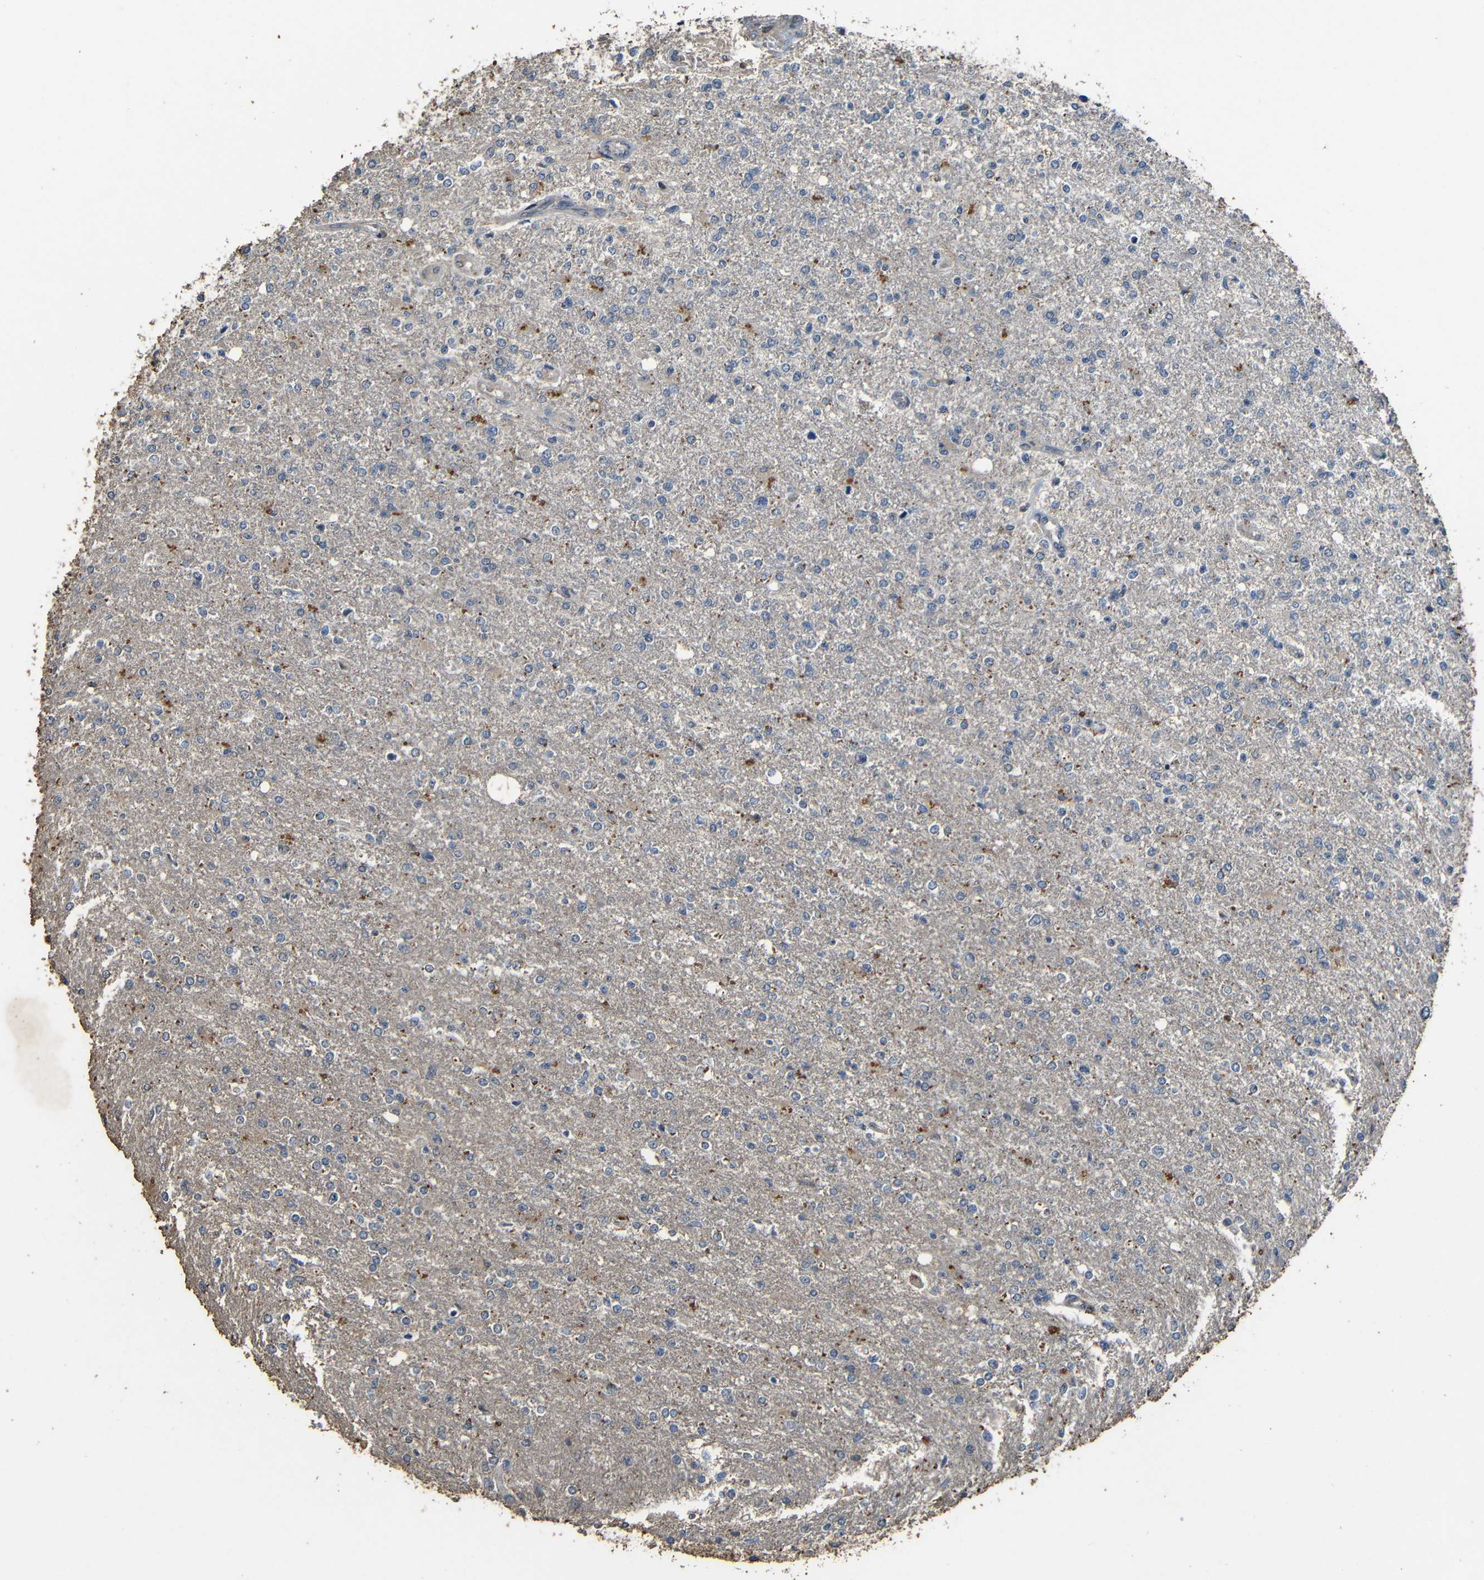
{"staining": {"intensity": "negative", "quantity": "none", "location": "none"}, "tissue": "glioma", "cell_type": "Tumor cells", "image_type": "cancer", "snomed": [{"axis": "morphology", "description": "Glioma, malignant, High grade"}, {"axis": "topography", "description": "Cerebral cortex"}], "caption": "This is an immunohistochemistry (IHC) photomicrograph of human malignant glioma (high-grade). There is no positivity in tumor cells.", "gene": "C6orf89", "patient": {"sex": "male", "age": 76}}